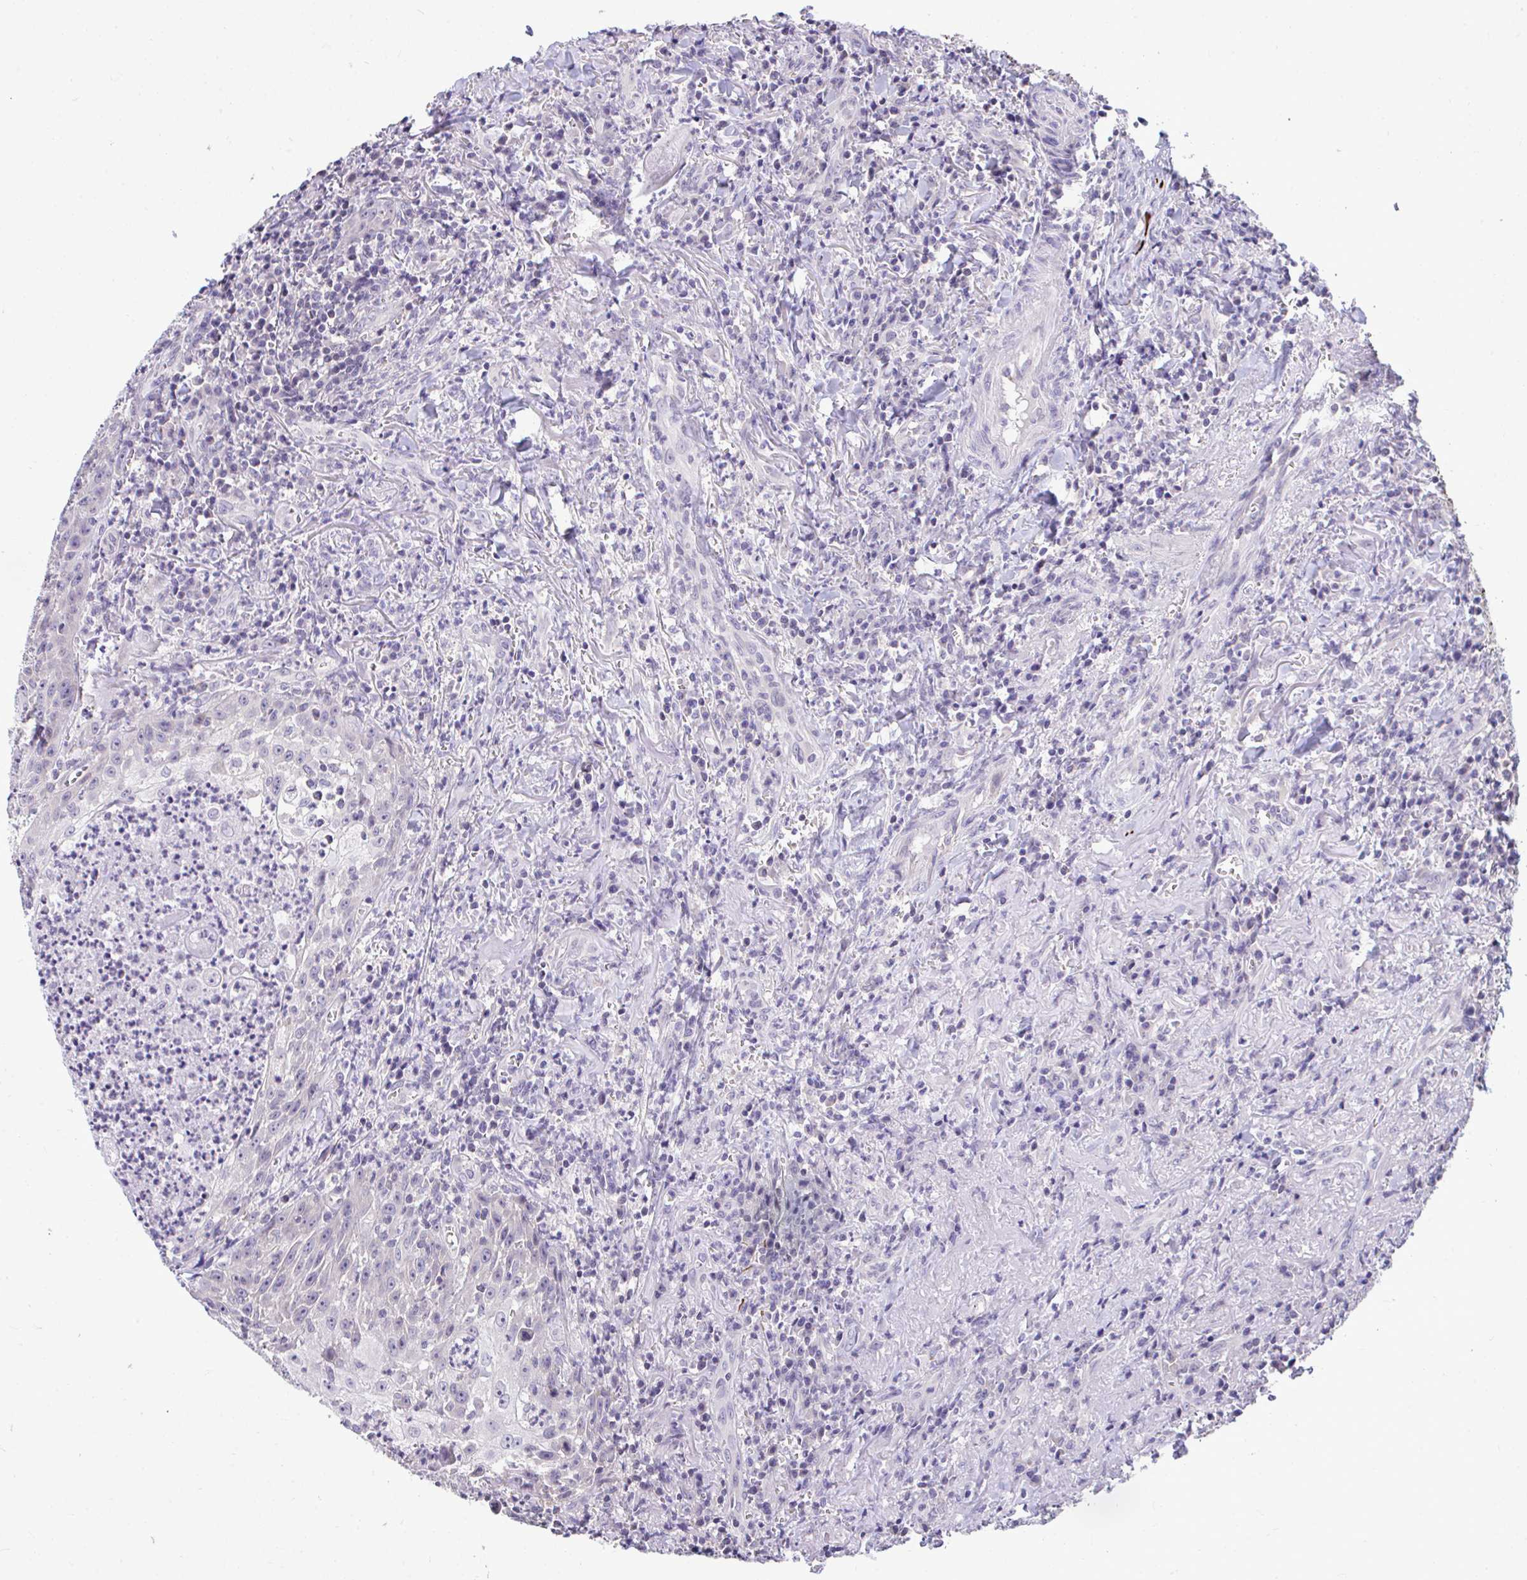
{"staining": {"intensity": "negative", "quantity": "none", "location": "none"}, "tissue": "head and neck cancer", "cell_type": "Tumor cells", "image_type": "cancer", "snomed": [{"axis": "morphology", "description": "Normal tissue, NOS"}, {"axis": "morphology", "description": "Squamous cell carcinoma, NOS"}, {"axis": "topography", "description": "Oral tissue"}, {"axis": "topography", "description": "Head-Neck"}], "caption": "The immunohistochemistry micrograph has no significant positivity in tumor cells of head and neck cancer tissue.", "gene": "PIGK", "patient": {"sex": "female", "age": 70}}